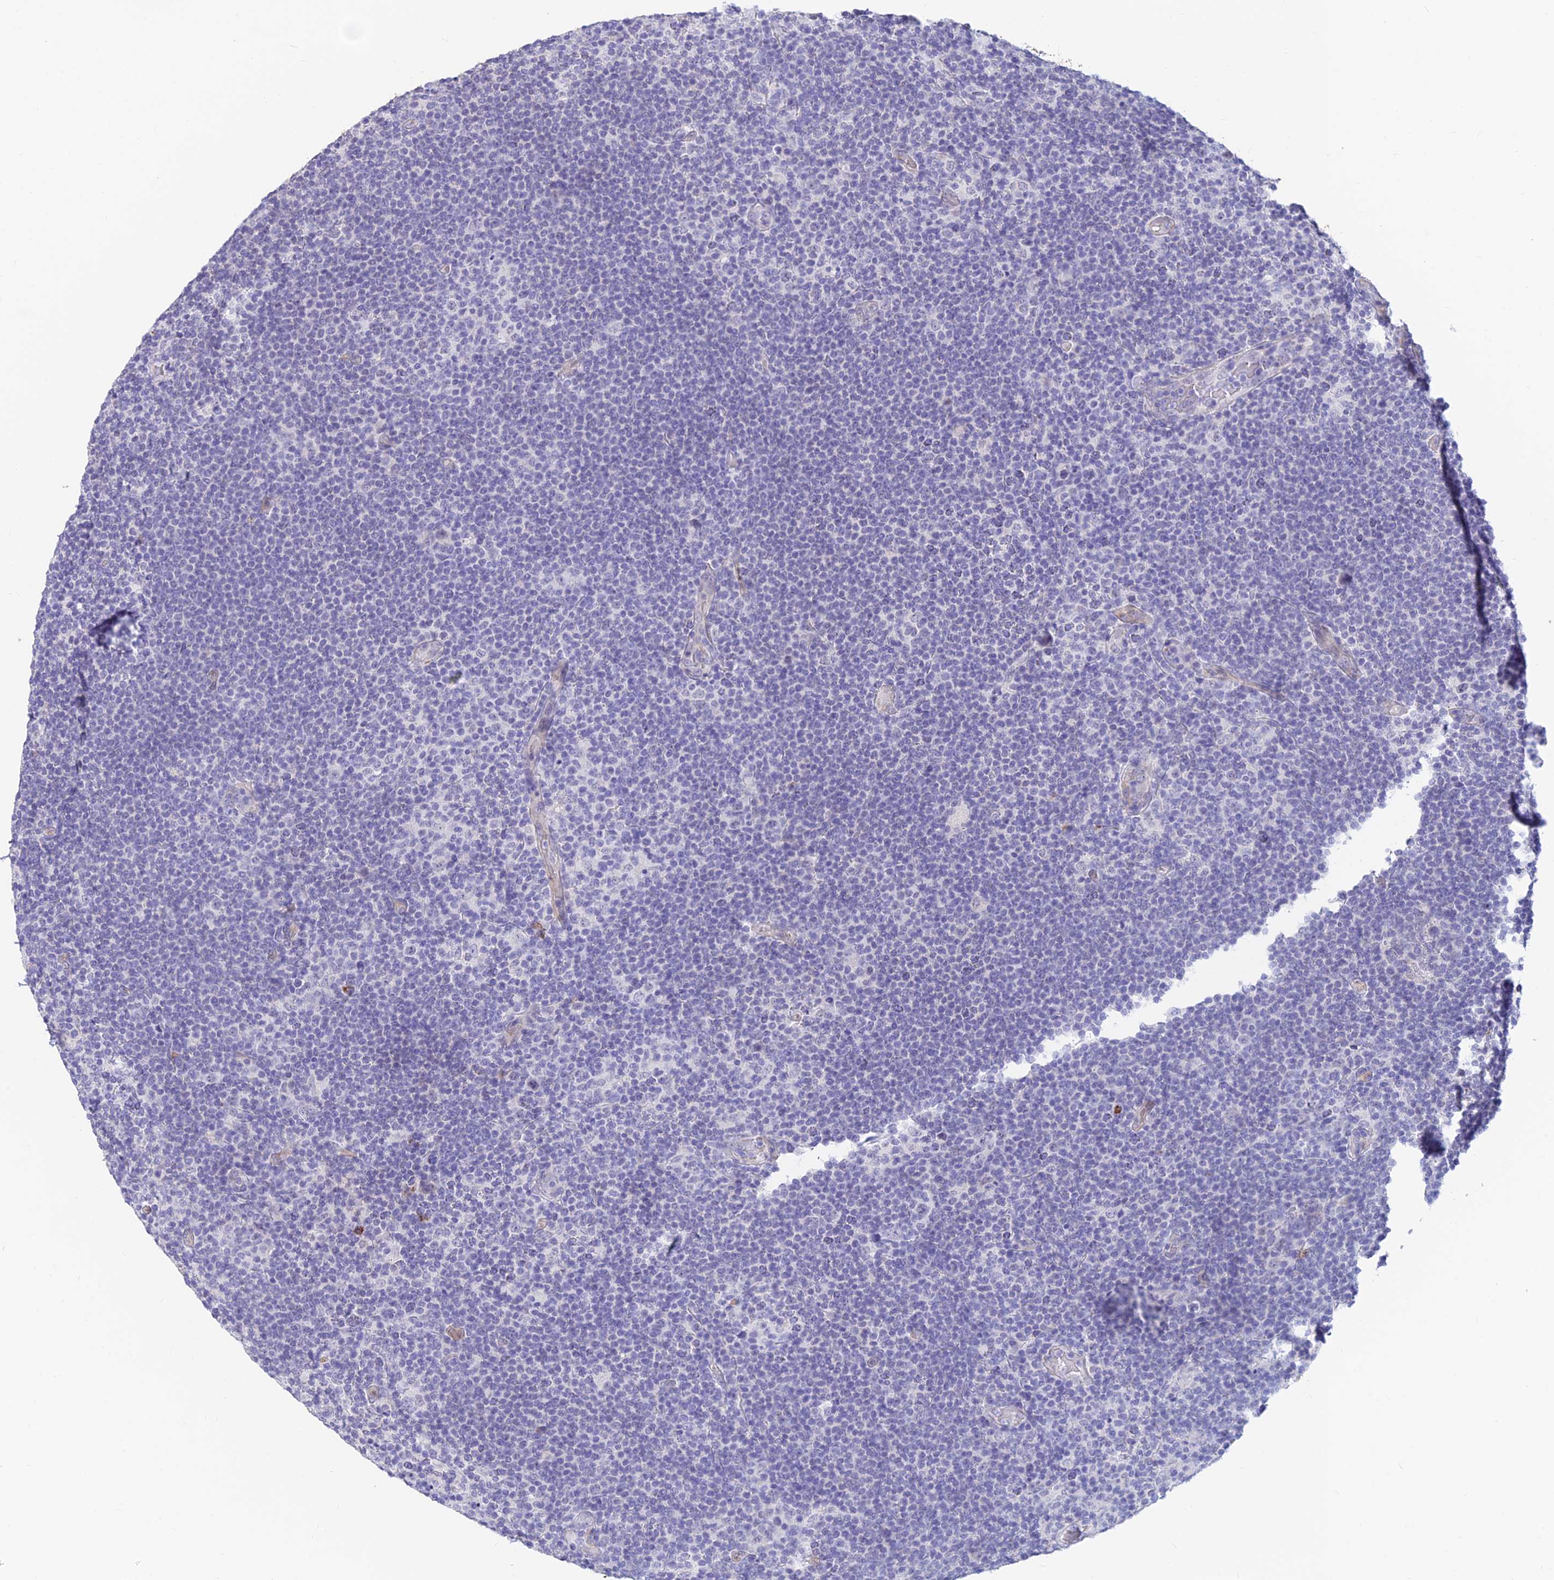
{"staining": {"intensity": "negative", "quantity": "none", "location": "none"}, "tissue": "lymphoma", "cell_type": "Tumor cells", "image_type": "cancer", "snomed": [{"axis": "morphology", "description": "Hodgkin's disease, NOS"}, {"axis": "topography", "description": "Lymph node"}], "caption": "Immunohistochemical staining of human lymphoma exhibits no significant staining in tumor cells.", "gene": "ALDH1L2", "patient": {"sex": "female", "age": 57}}